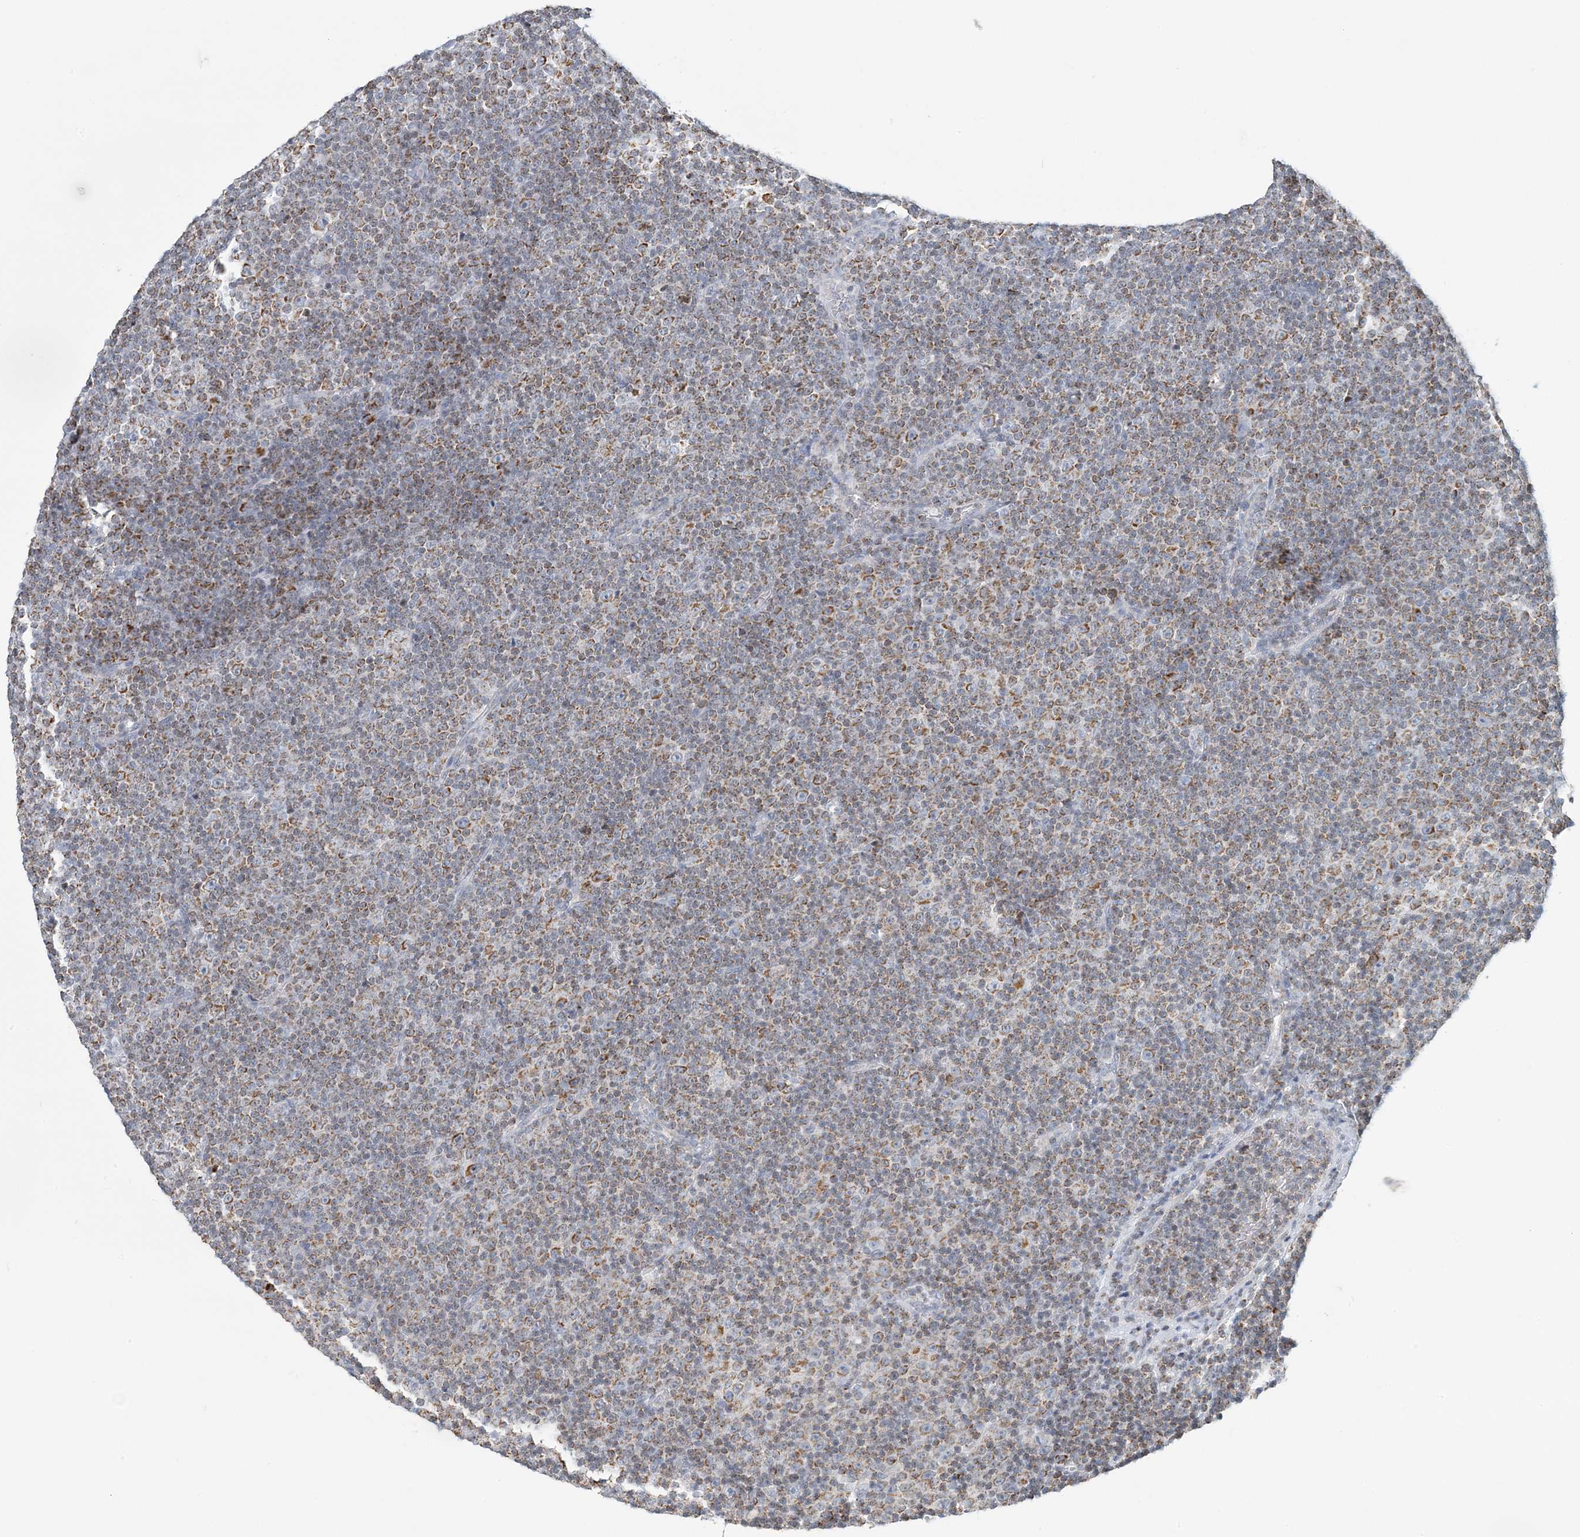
{"staining": {"intensity": "moderate", "quantity": ">75%", "location": "cytoplasmic/membranous"}, "tissue": "lymphoma", "cell_type": "Tumor cells", "image_type": "cancer", "snomed": [{"axis": "morphology", "description": "Malignant lymphoma, non-Hodgkin's type, Low grade"}, {"axis": "topography", "description": "Lymph node"}], "caption": "Tumor cells display medium levels of moderate cytoplasmic/membranous staining in about >75% of cells in lymphoma. (DAB IHC with brightfield microscopy, high magnification).", "gene": "BDH1", "patient": {"sex": "female", "age": 67}}